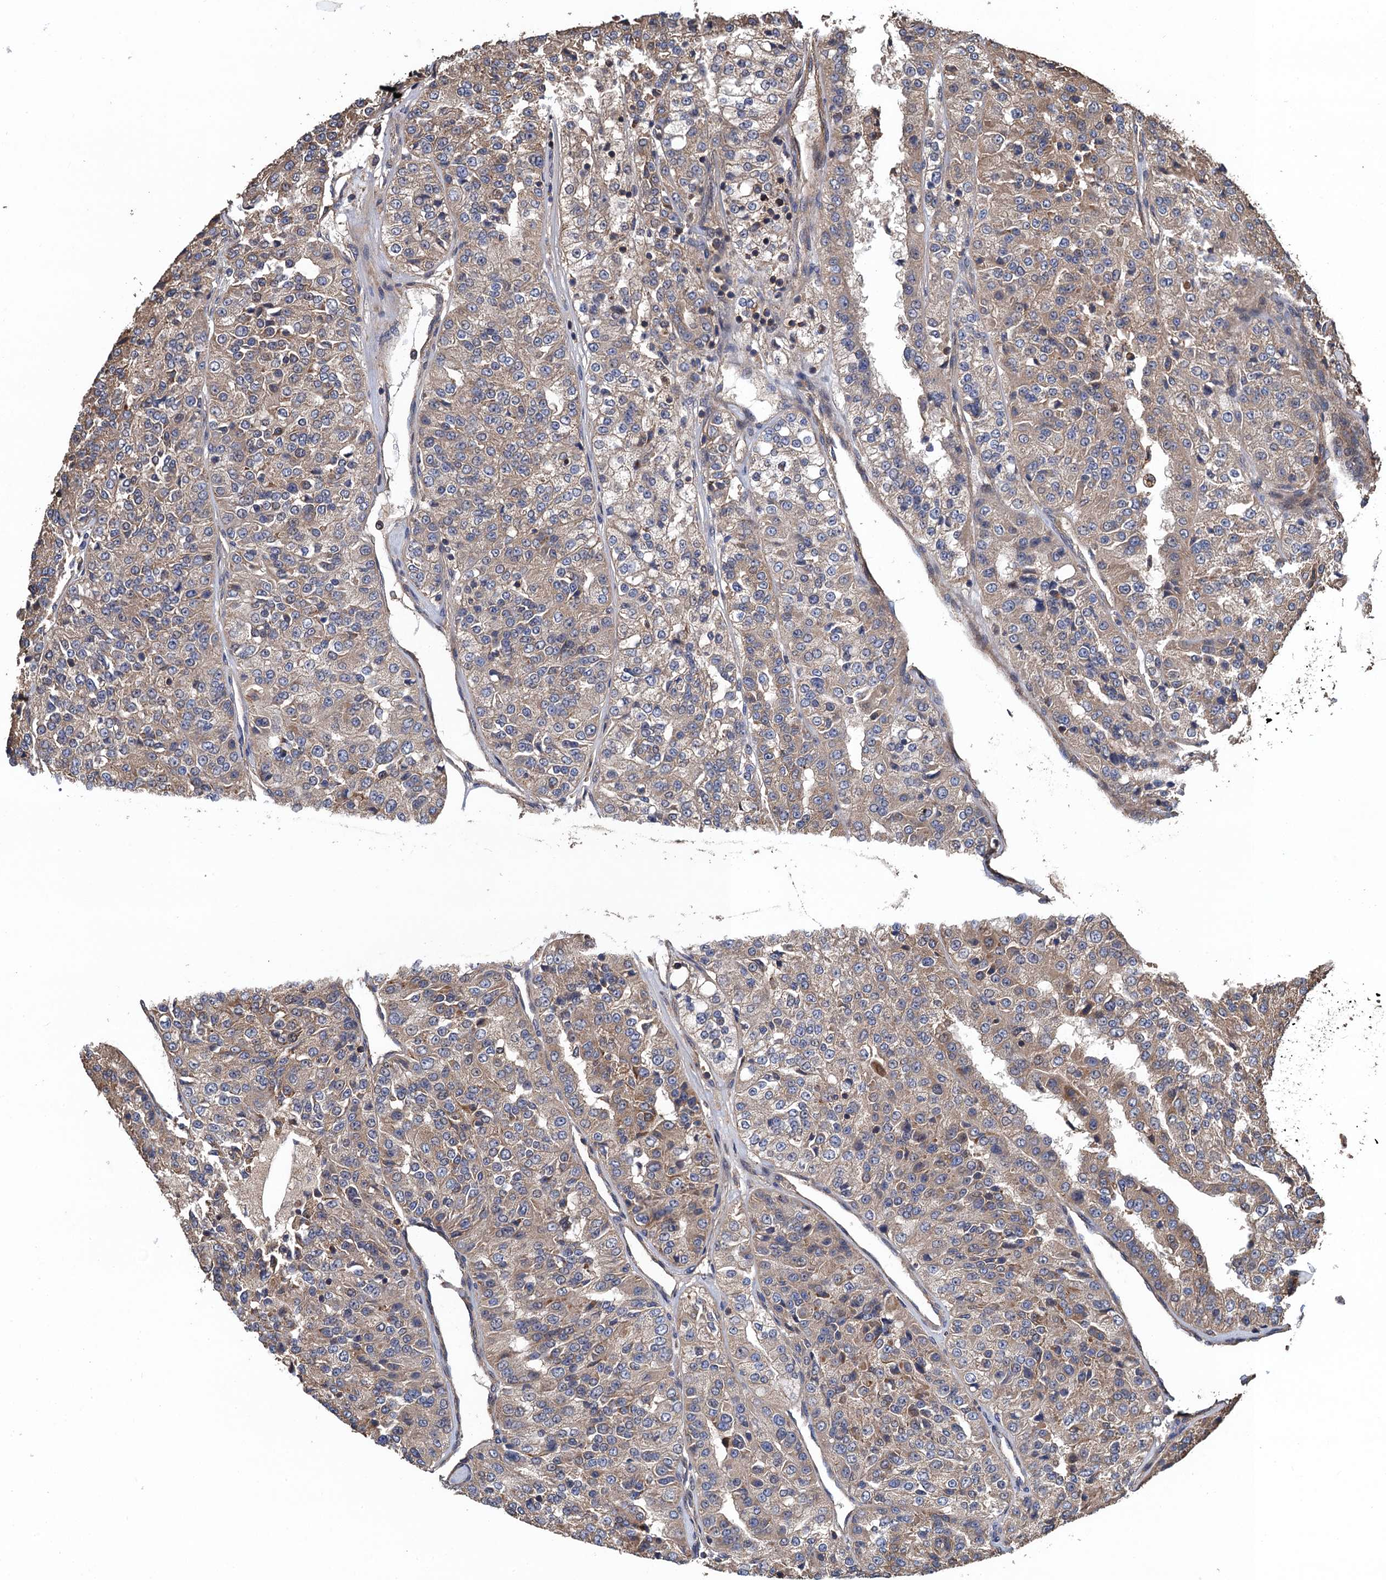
{"staining": {"intensity": "weak", "quantity": "25%-75%", "location": "cytoplasmic/membranous"}, "tissue": "renal cancer", "cell_type": "Tumor cells", "image_type": "cancer", "snomed": [{"axis": "morphology", "description": "Adenocarcinoma, NOS"}, {"axis": "topography", "description": "Kidney"}], "caption": "Immunohistochemical staining of renal cancer (adenocarcinoma) shows low levels of weak cytoplasmic/membranous protein staining in about 25%-75% of tumor cells. (DAB = brown stain, brightfield microscopy at high magnification).", "gene": "PPP4R1", "patient": {"sex": "female", "age": 63}}